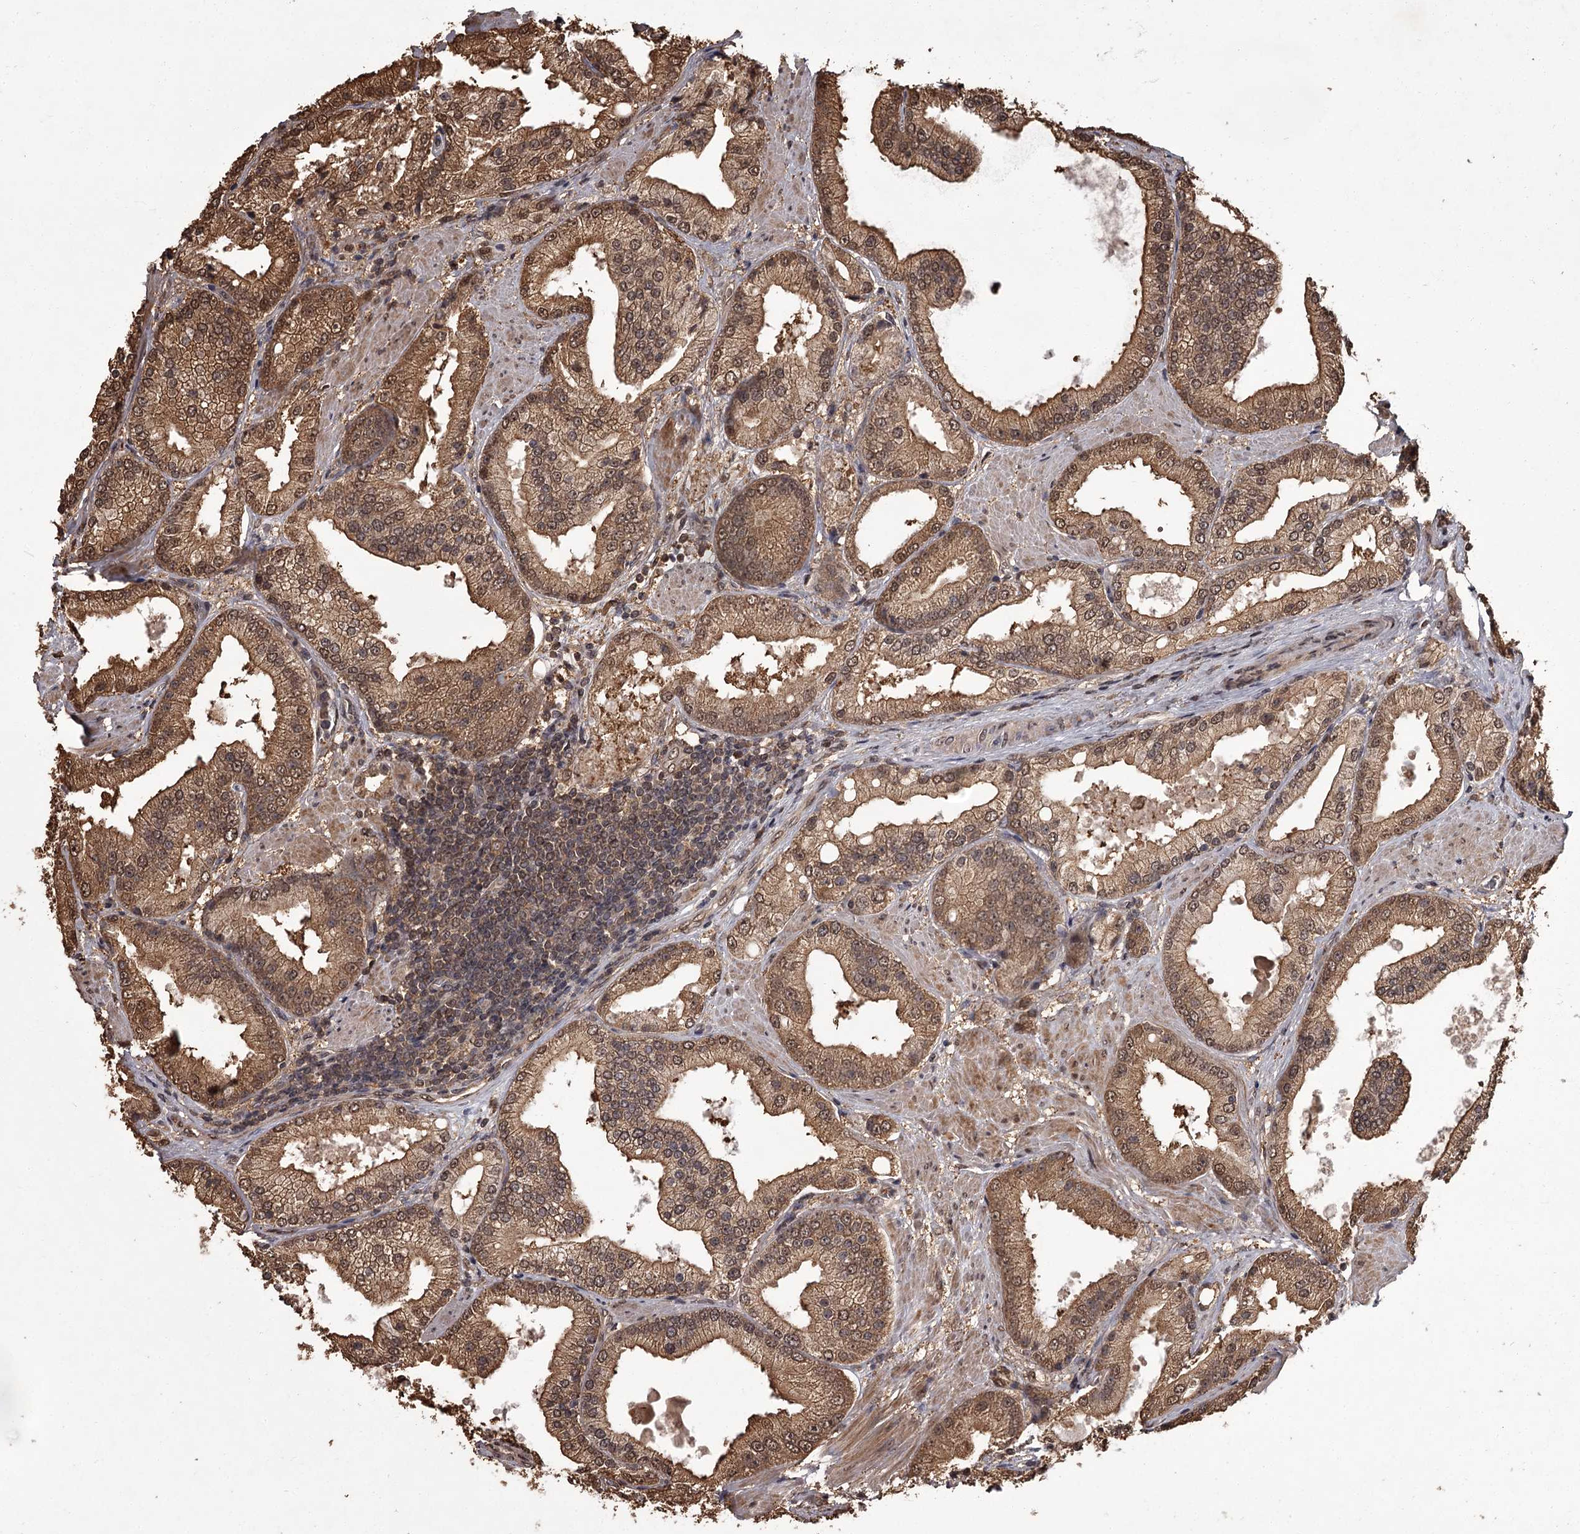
{"staining": {"intensity": "moderate", "quantity": ">75%", "location": "cytoplasmic/membranous,nuclear"}, "tissue": "prostate cancer", "cell_type": "Tumor cells", "image_type": "cancer", "snomed": [{"axis": "morphology", "description": "Adenocarcinoma, Low grade"}, {"axis": "topography", "description": "Prostate"}], "caption": "An image showing moderate cytoplasmic/membranous and nuclear expression in about >75% of tumor cells in adenocarcinoma (low-grade) (prostate), as visualized by brown immunohistochemical staining.", "gene": "NPRL2", "patient": {"sex": "male", "age": 67}}